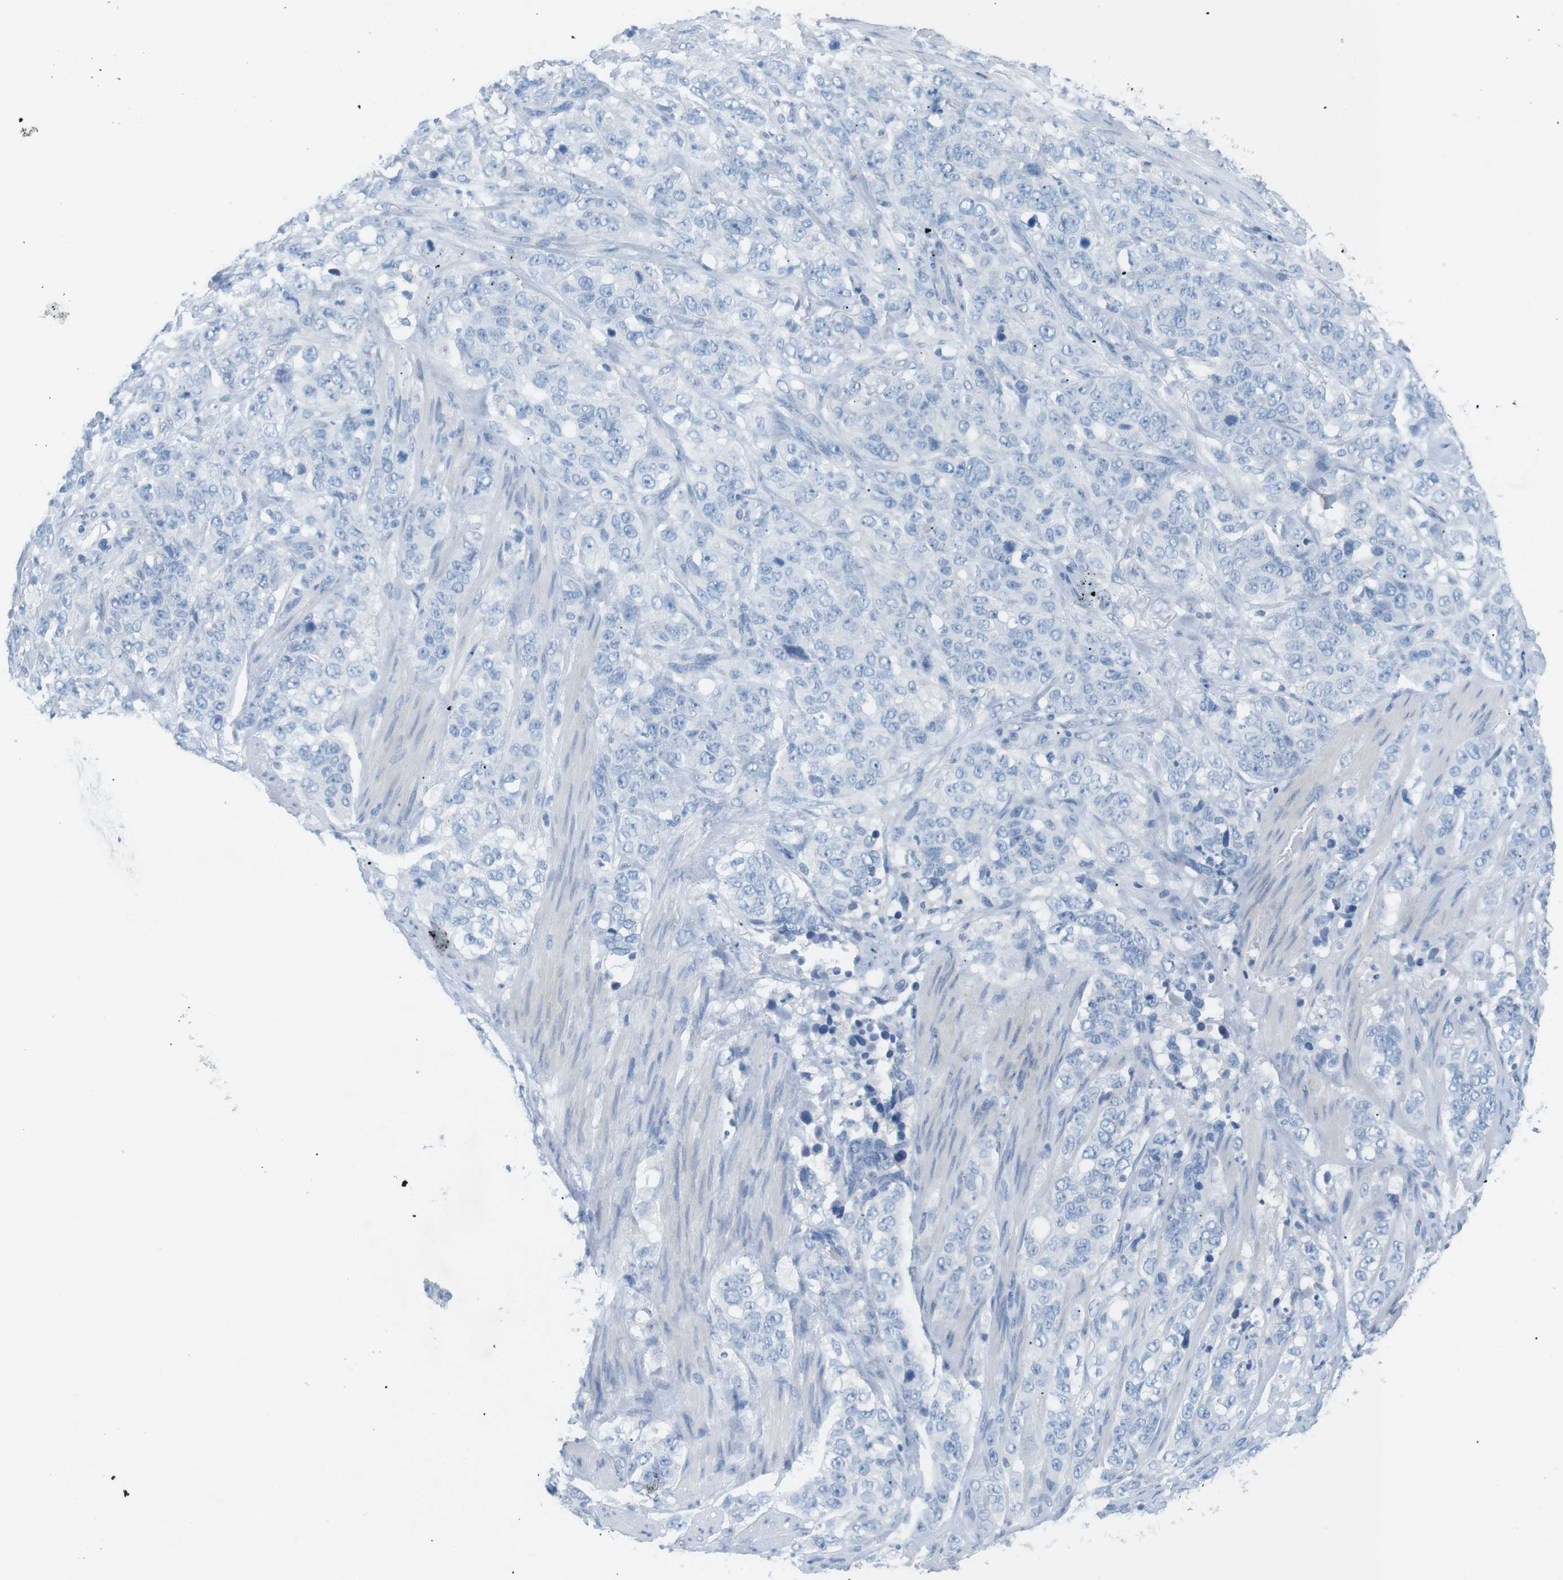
{"staining": {"intensity": "negative", "quantity": "none", "location": "none"}, "tissue": "stomach cancer", "cell_type": "Tumor cells", "image_type": "cancer", "snomed": [{"axis": "morphology", "description": "Adenocarcinoma, NOS"}, {"axis": "topography", "description": "Stomach"}], "caption": "This is an immunohistochemistry micrograph of human adenocarcinoma (stomach). There is no positivity in tumor cells.", "gene": "SALL4", "patient": {"sex": "male", "age": 48}}